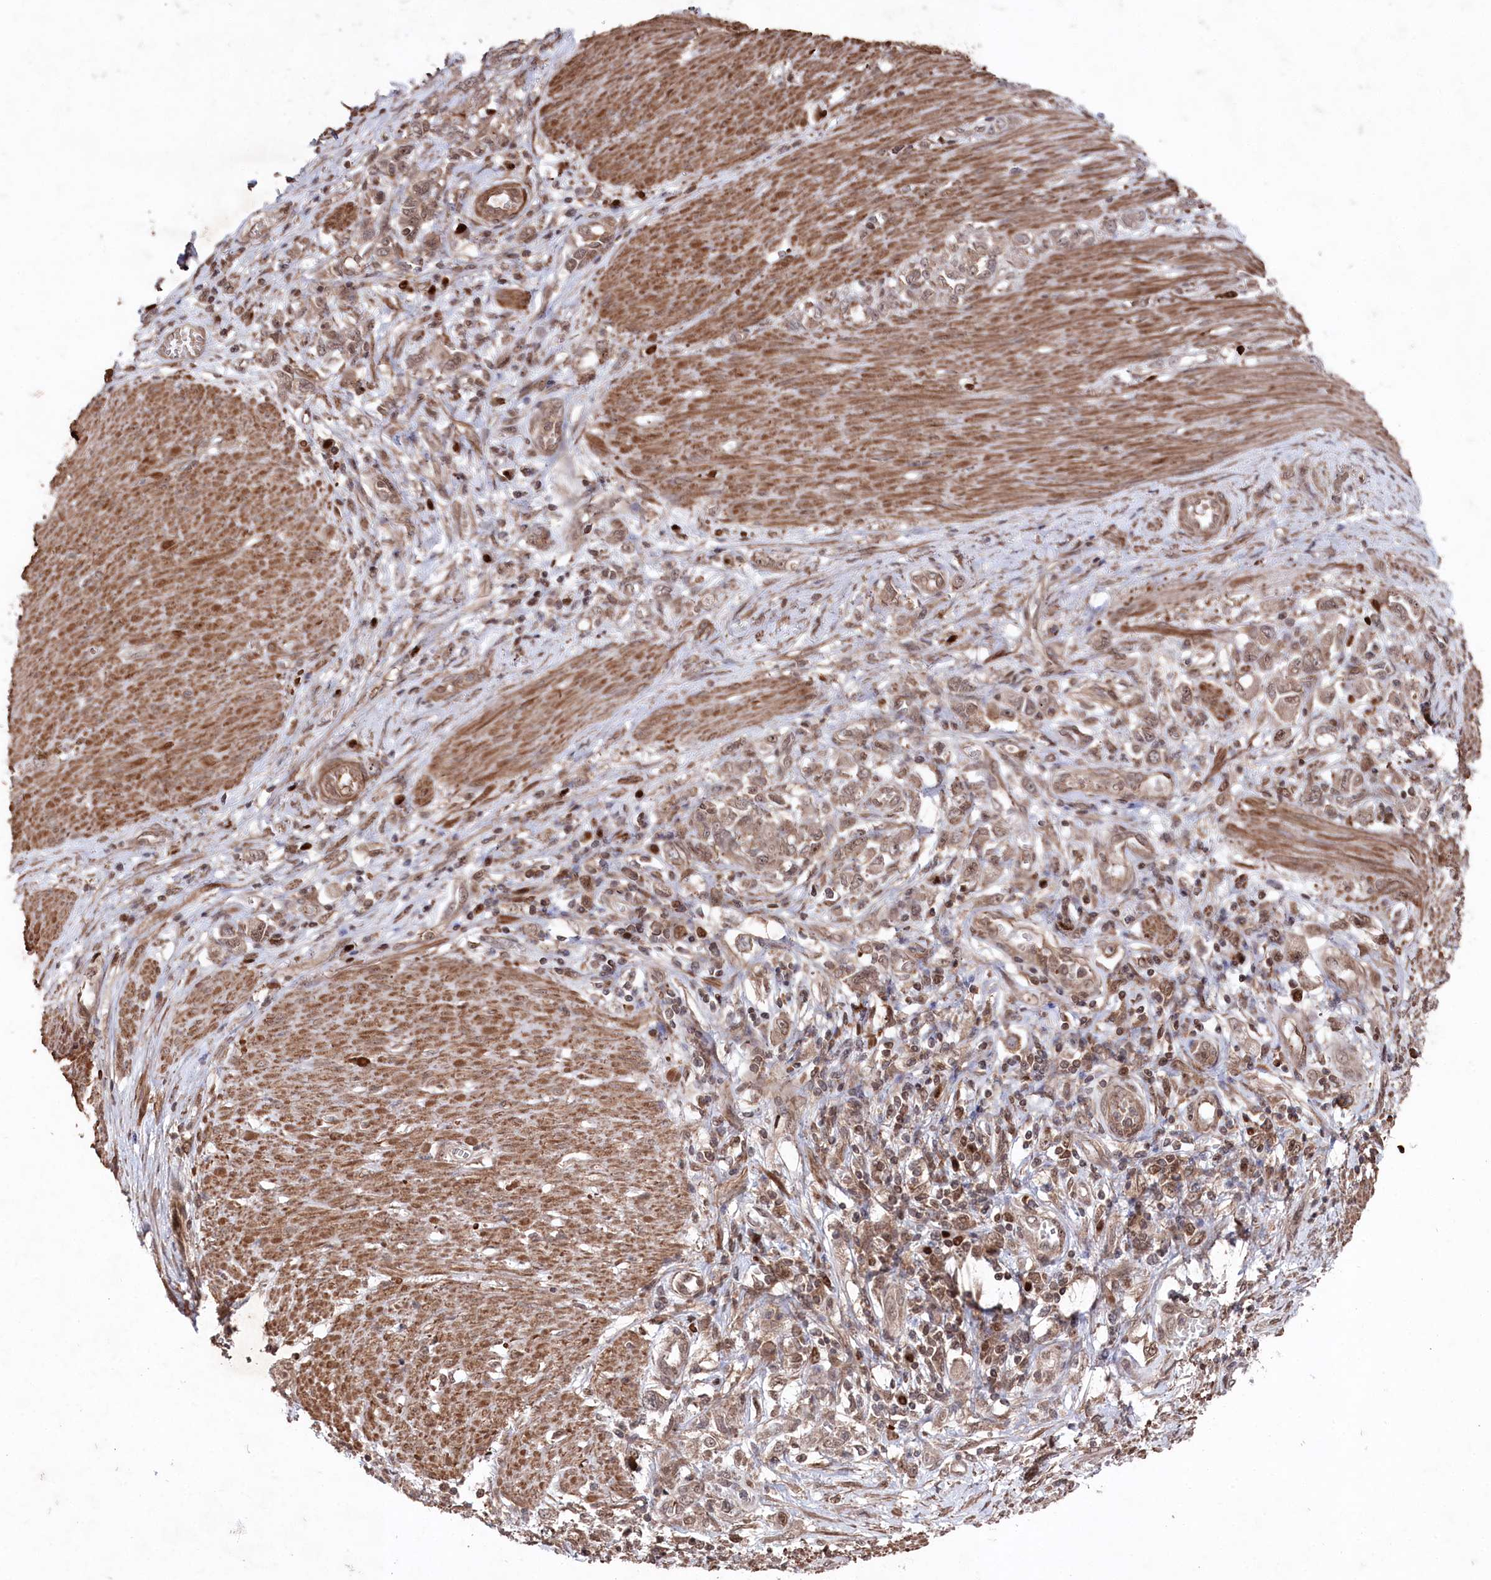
{"staining": {"intensity": "weak", "quantity": ">75%", "location": "cytoplasmic/membranous,nuclear"}, "tissue": "stomach cancer", "cell_type": "Tumor cells", "image_type": "cancer", "snomed": [{"axis": "morphology", "description": "Adenocarcinoma, NOS"}, {"axis": "topography", "description": "Stomach"}], "caption": "This is an image of immunohistochemistry staining of stomach adenocarcinoma, which shows weak staining in the cytoplasmic/membranous and nuclear of tumor cells.", "gene": "BORCS7", "patient": {"sex": "female", "age": 76}}